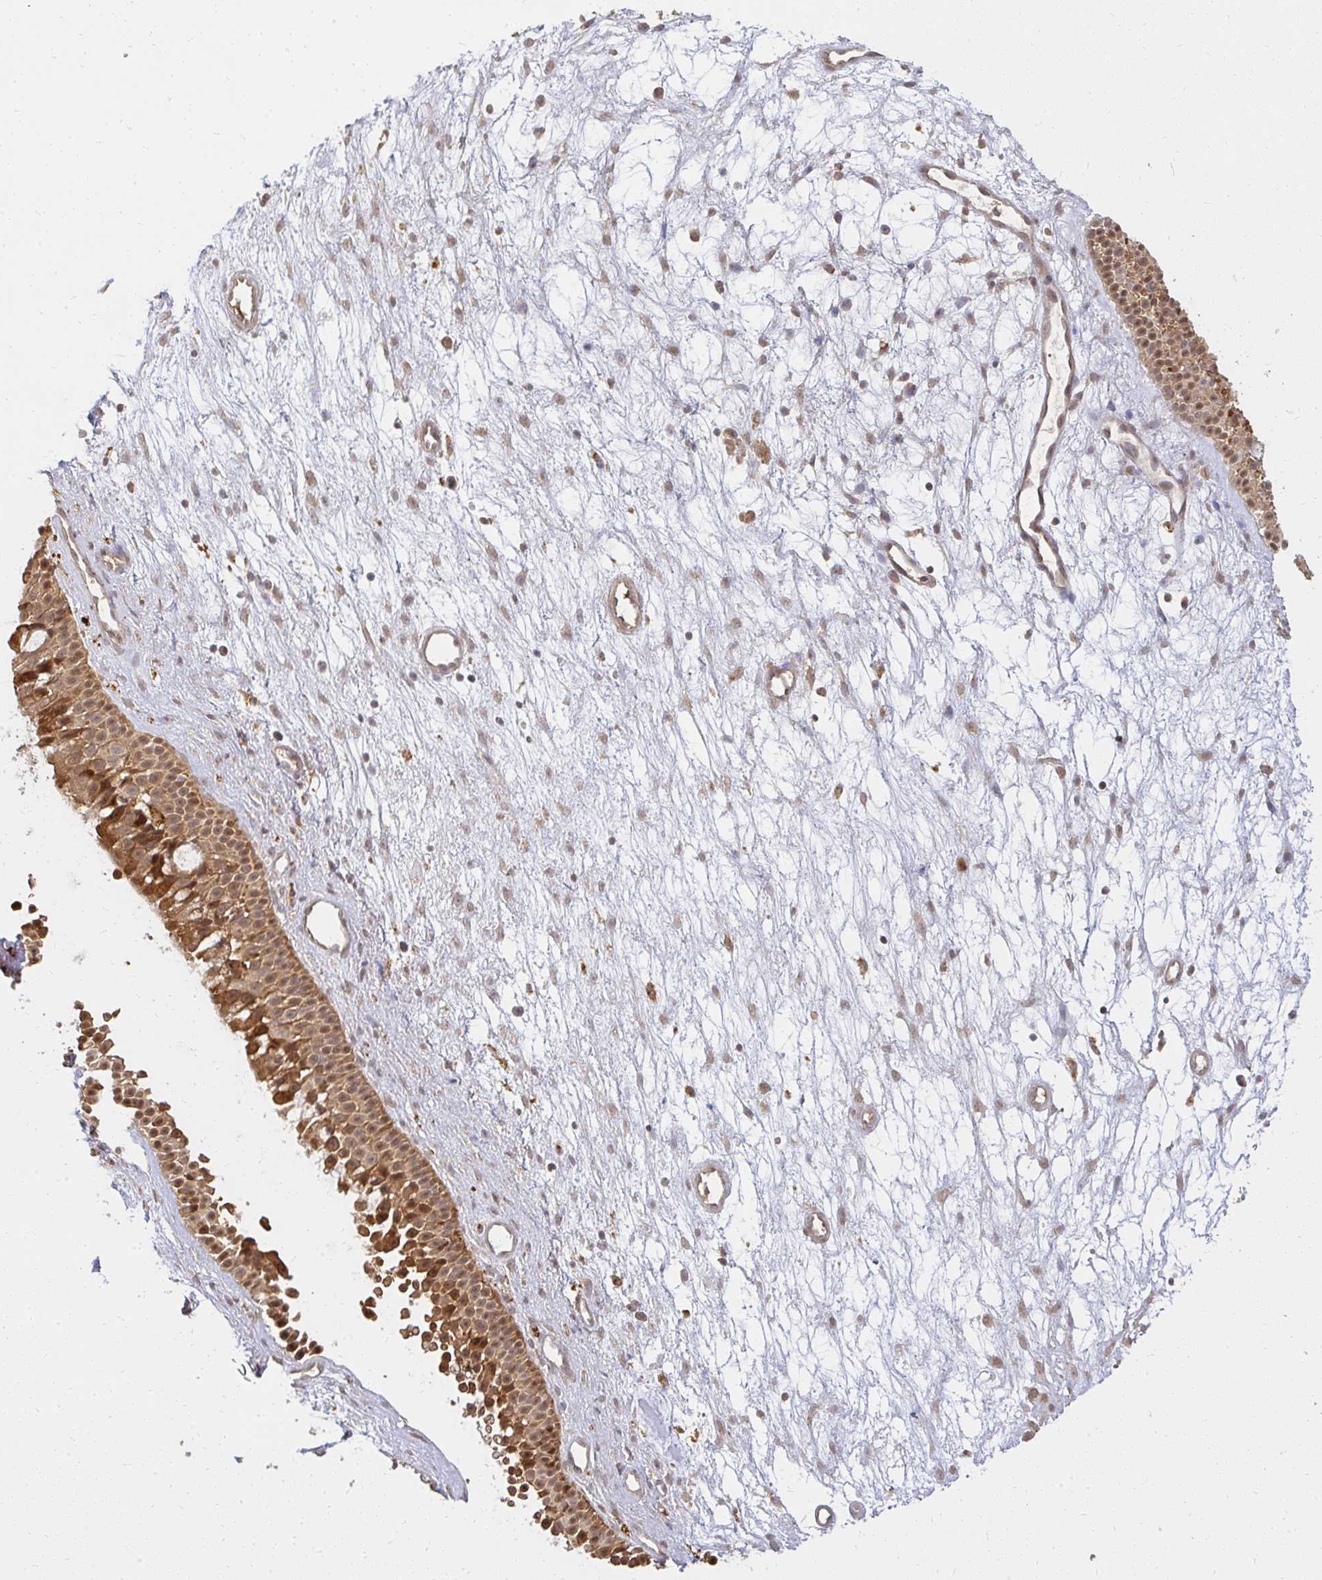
{"staining": {"intensity": "strong", "quantity": ">75%", "location": "cytoplasmic/membranous,nuclear"}, "tissue": "nasopharynx", "cell_type": "Respiratory epithelial cells", "image_type": "normal", "snomed": [{"axis": "morphology", "description": "Normal tissue, NOS"}, {"axis": "morphology", "description": "Polyp, NOS"}, {"axis": "topography", "description": "Nasopharynx"}], "caption": "Immunohistochemistry (IHC) of normal human nasopharynx shows high levels of strong cytoplasmic/membranous,nuclear expression in approximately >75% of respiratory epithelial cells. The staining was performed using DAB, with brown indicating positive protein expression. Nuclei are stained blue with hematoxylin.", "gene": "LARS2", "patient": {"sex": "male", "age": 83}}